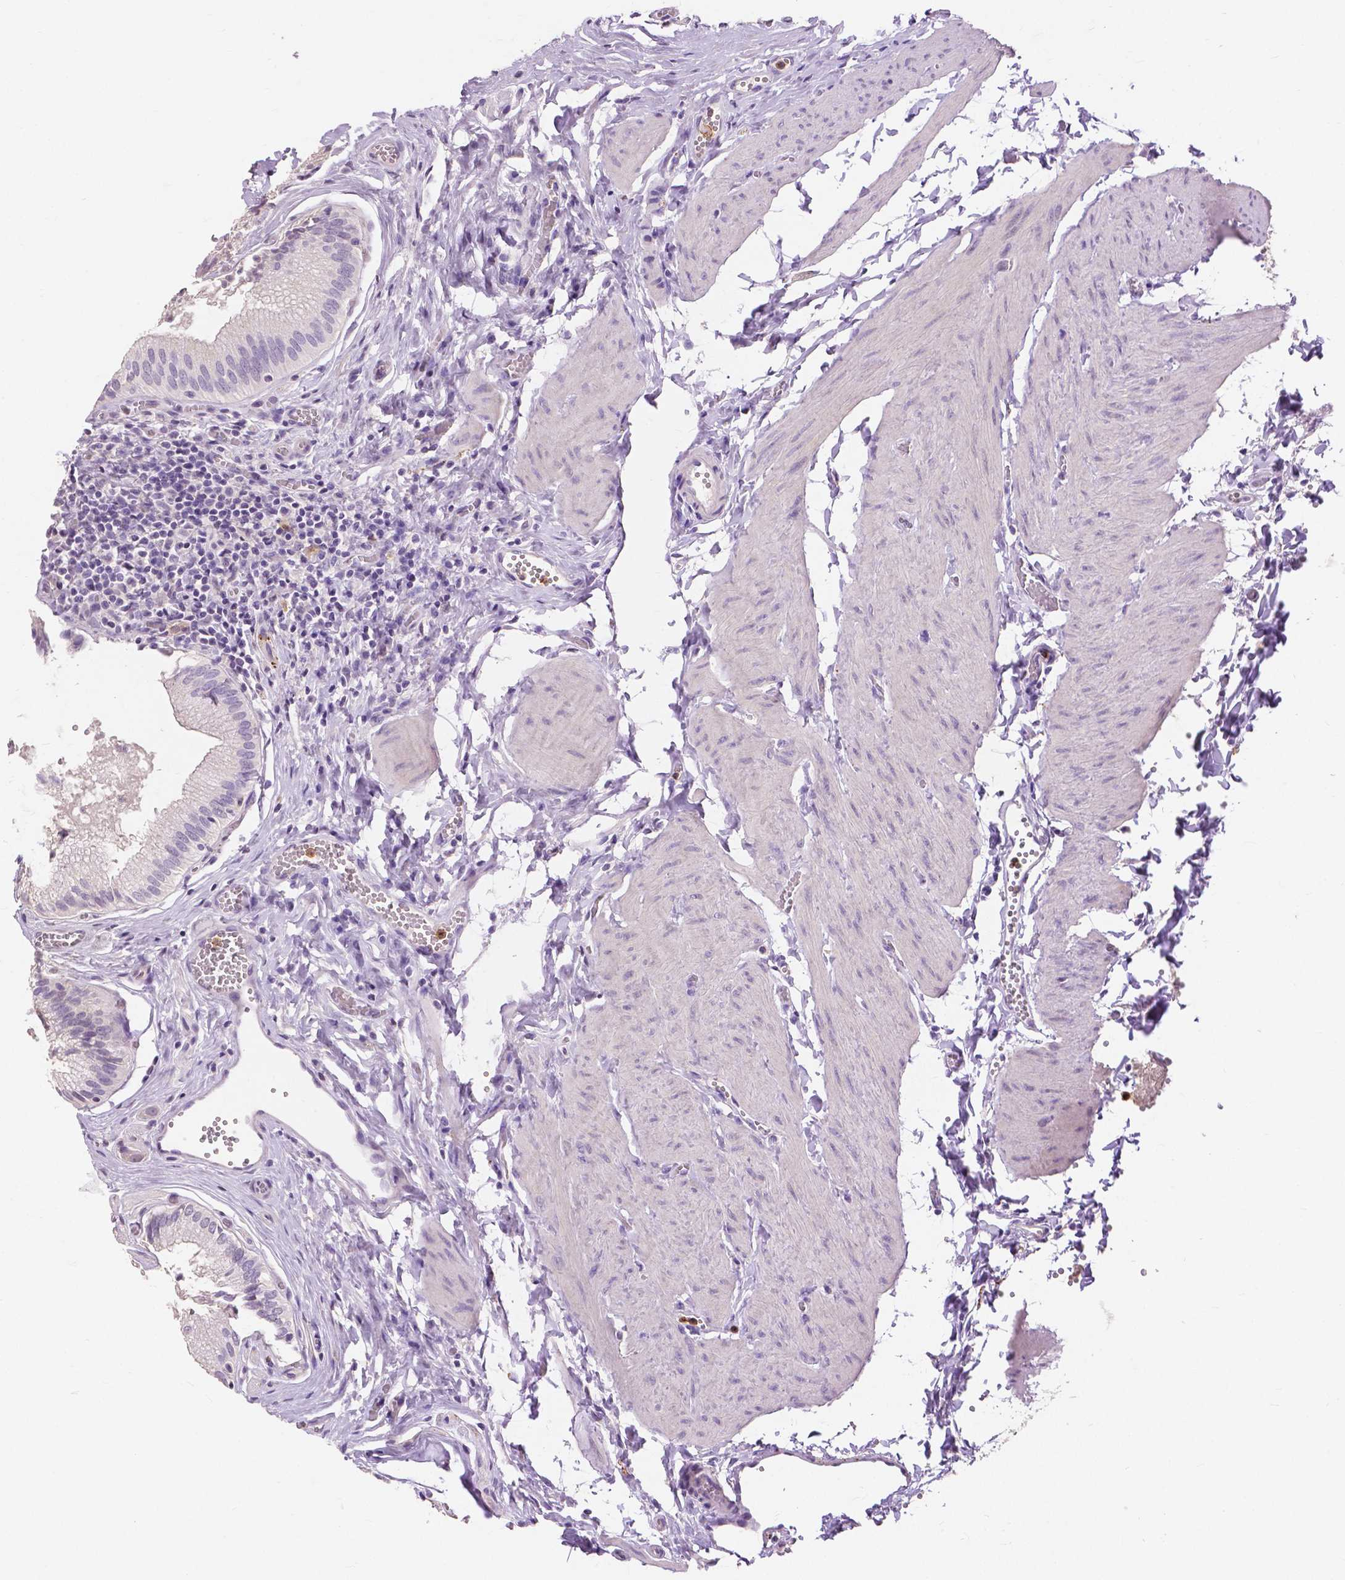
{"staining": {"intensity": "negative", "quantity": "none", "location": "none"}, "tissue": "gallbladder", "cell_type": "Glandular cells", "image_type": "normal", "snomed": [{"axis": "morphology", "description": "Normal tissue, NOS"}, {"axis": "topography", "description": "Gallbladder"}, {"axis": "topography", "description": "Peripheral nerve tissue"}], "caption": "An immunohistochemistry histopathology image of normal gallbladder is shown. There is no staining in glandular cells of gallbladder.", "gene": "CXCR2", "patient": {"sex": "male", "age": 17}}